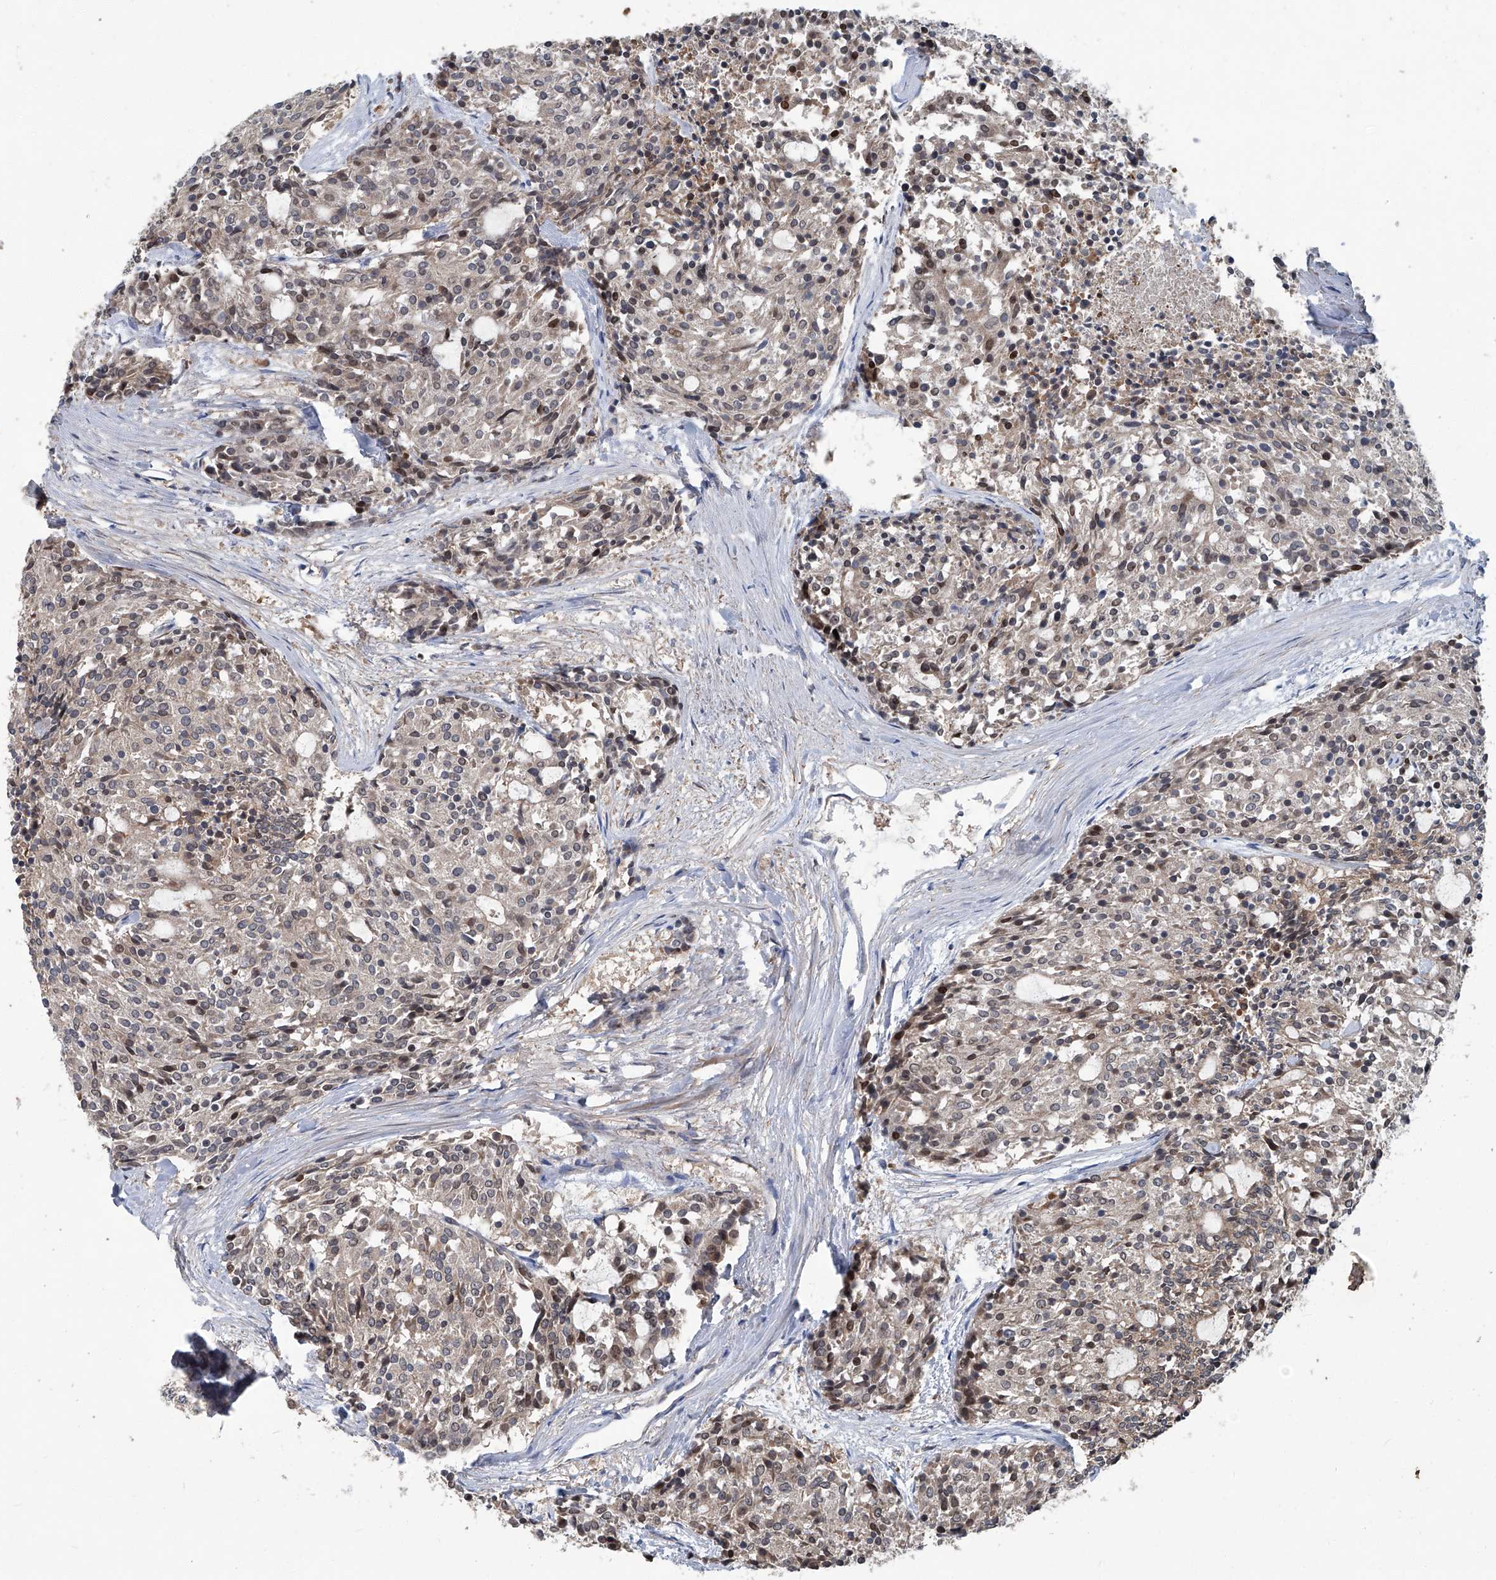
{"staining": {"intensity": "weak", "quantity": ">75%", "location": "cytoplasmic/membranous,nuclear"}, "tissue": "carcinoid", "cell_type": "Tumor cells", "image_type": "cancer", "snomed": [{"axis": "morphology", "description": "Carcinoid, malignant, NOS"}, {"axis": "topography", "description": "Pancreas"}], "caption": "Brown immunohistochemical staining in malignant carcinoid displays weak cytoplasmic/membranous and nuclear expression in approximately >75% of tumor cells.", "gene": "ANKRD34A", "patient": {"sex": "female", "age": 54}}